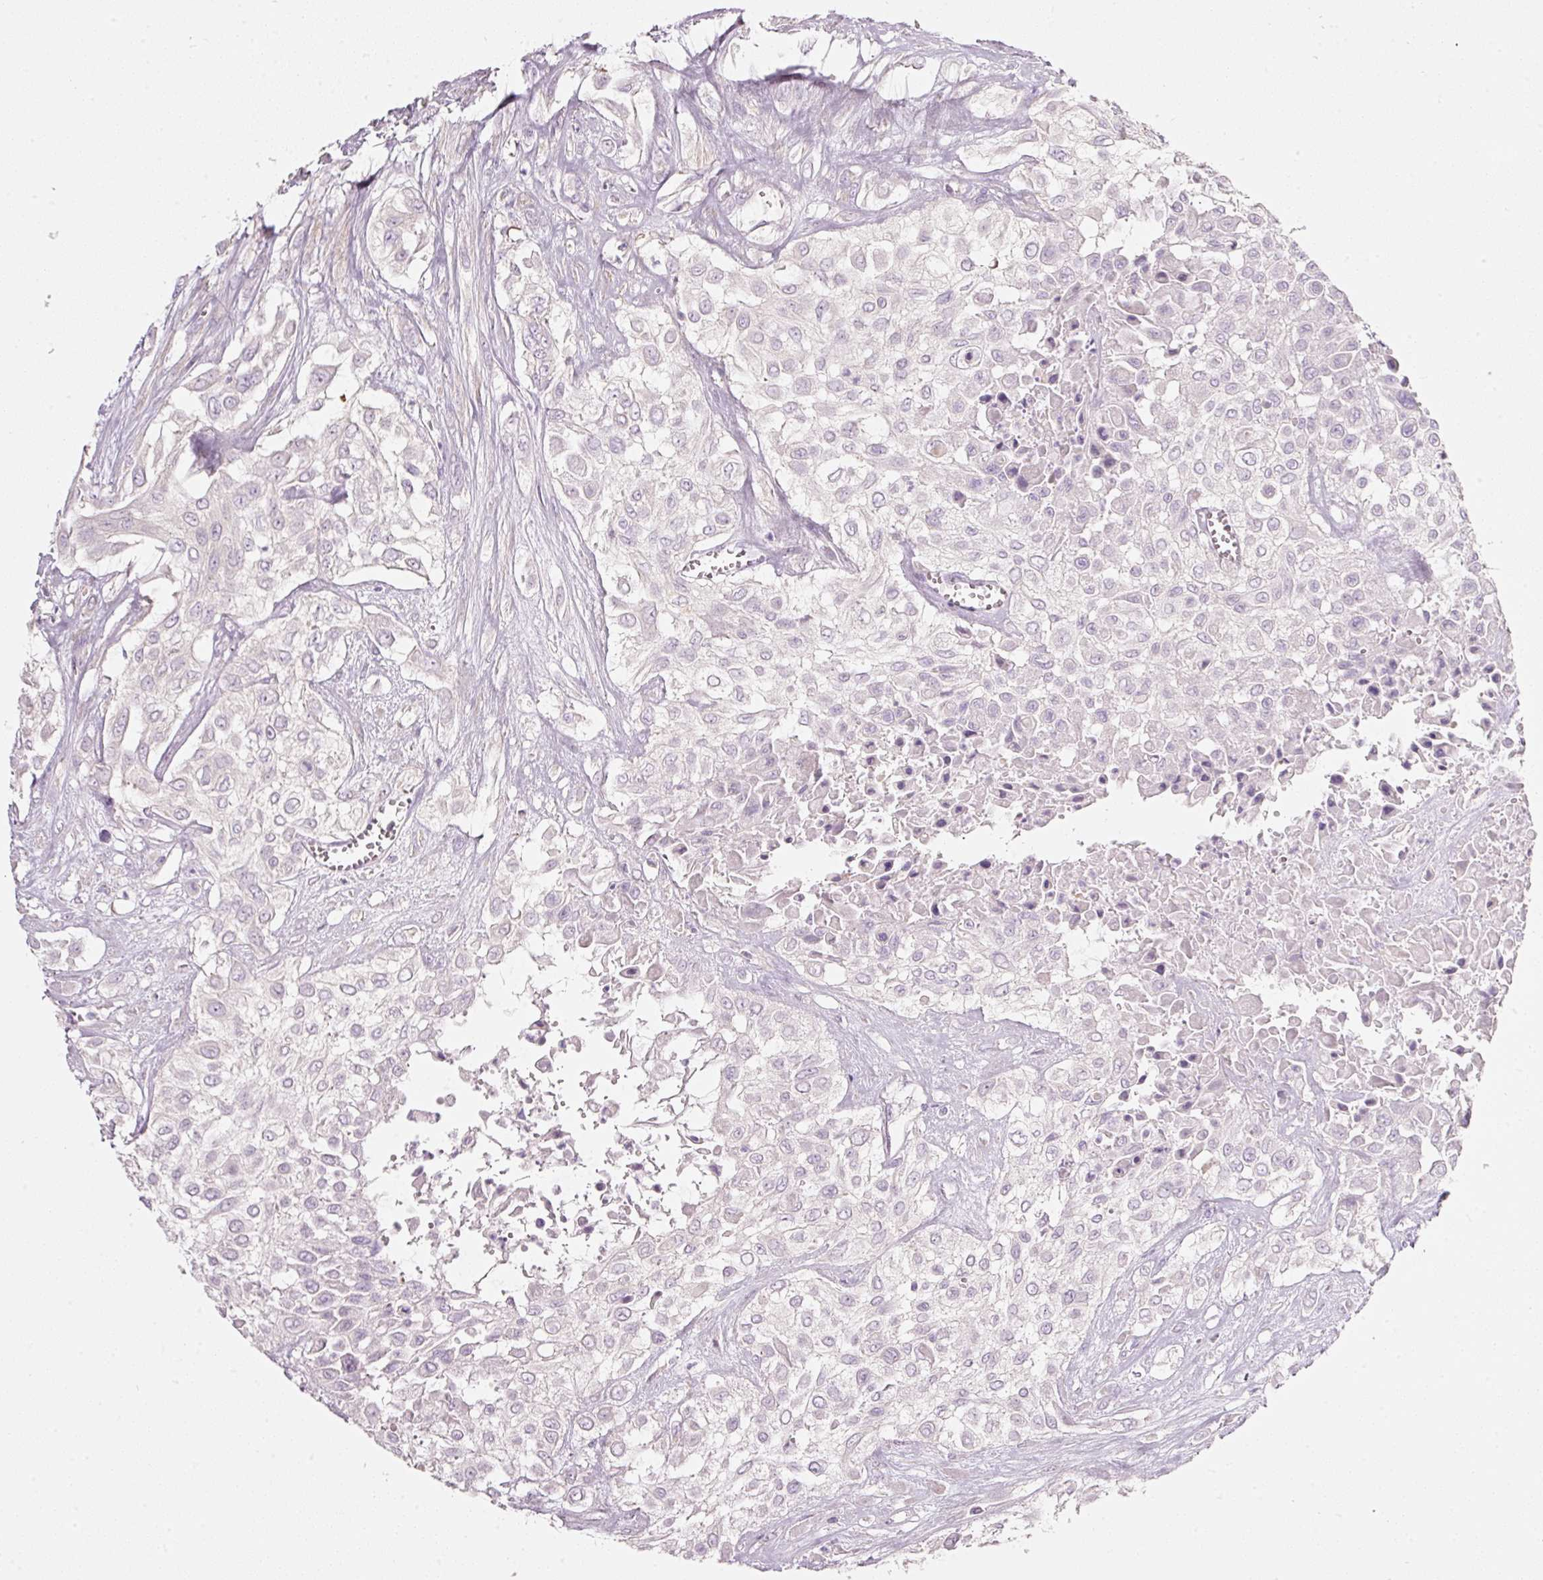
{"staining": {"intensity": "negative", "quantity": "none", "location": "none"}, "tissue": "urothelial cancer", "cell_type": "Tumor cells", "image_type": "cancer", "snomed": [{"axis": "morphology", "description": "Urothelial carcinoma, High grade"}, {"axis": "topography", "description": "Urinary bladder"}], "caption": "A high-resolution photomicrograph shows immunohistochemistry (IHC) staining of urothelial cancer, which reveals no significant staining in tumor cells.", "gene": "PDXDC1", "patient": {"sex": "male", "age": 57}}